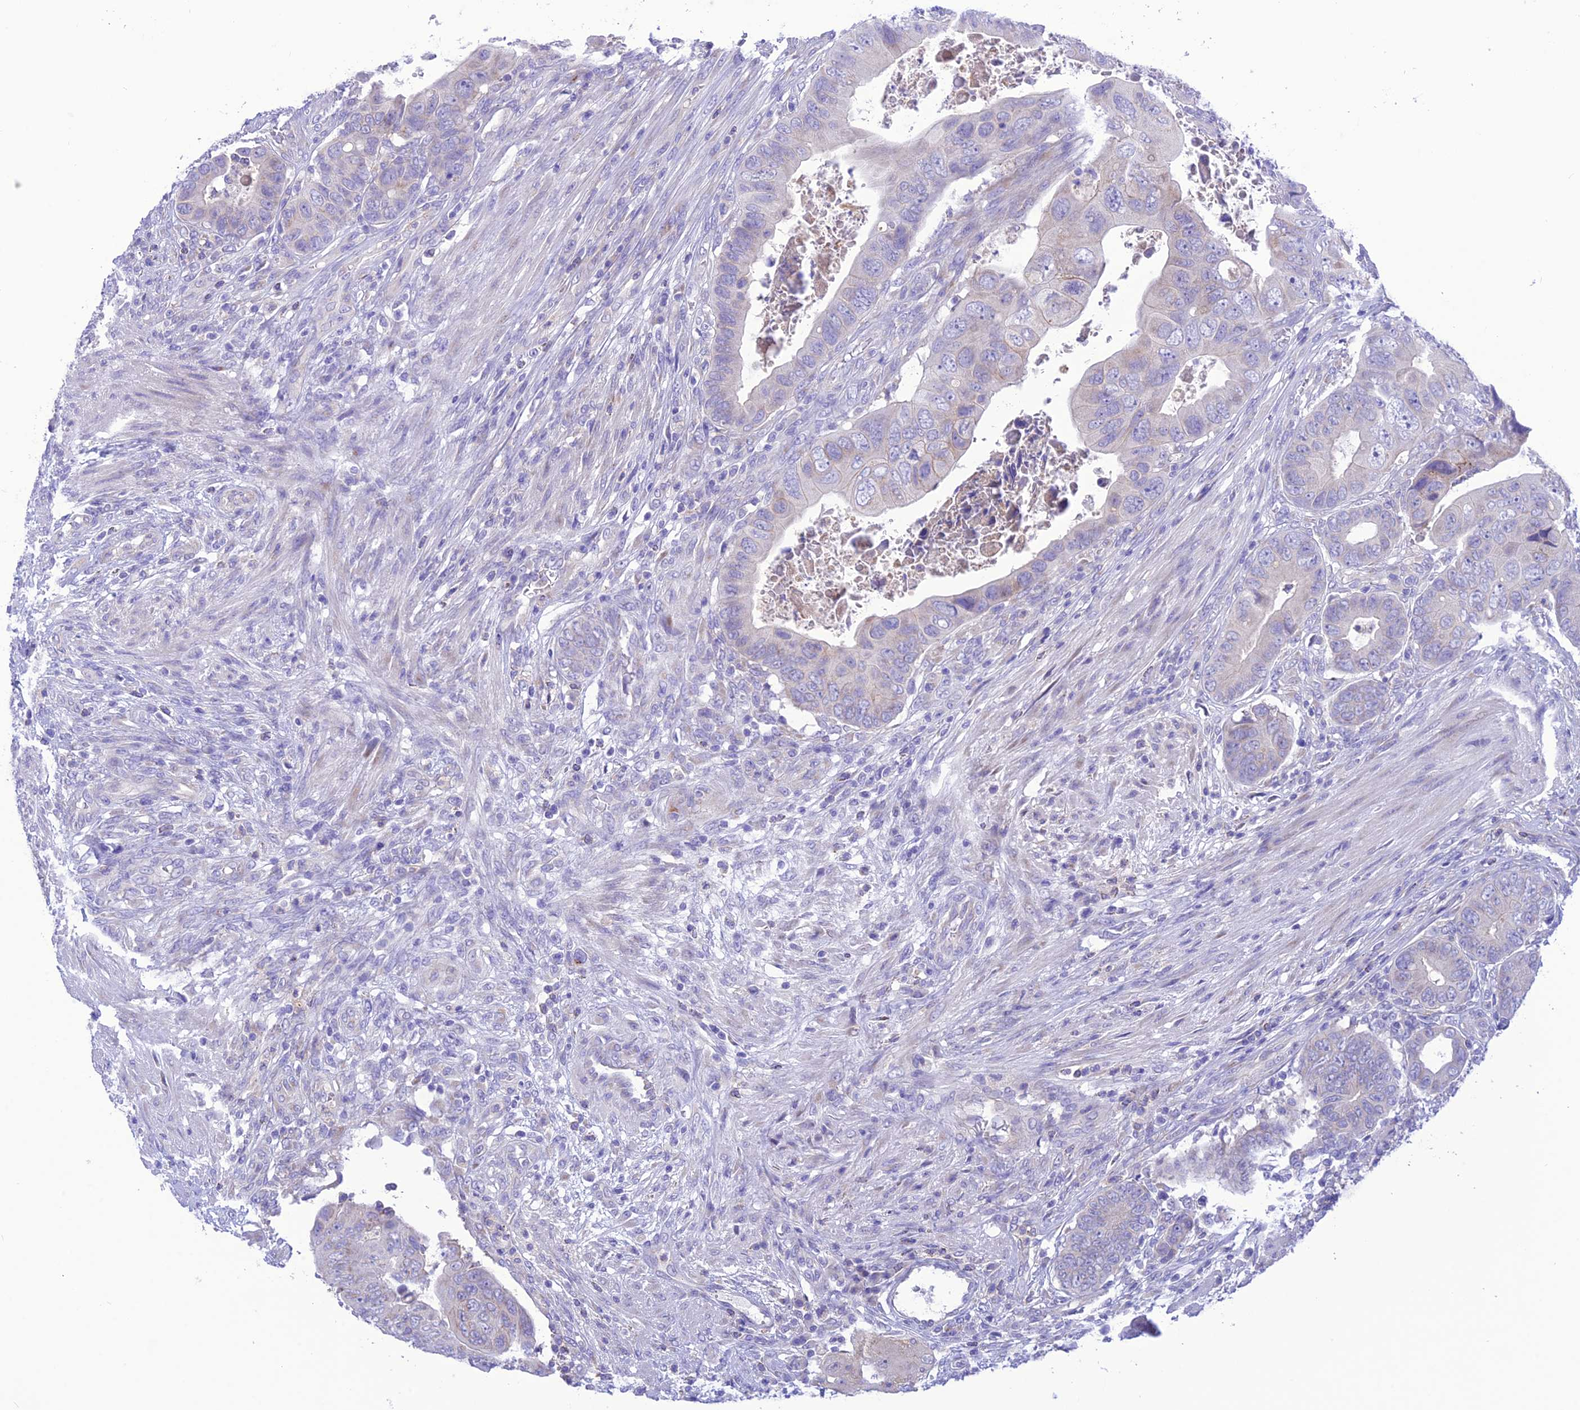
{"staining": {"intensity": "negative", "quantity": "none", "location": "none"}, "tissue": "colorectal cancer", "cell_type": "Tumor cells", "image_type": "cancer", "snomed": [{"axis": "morphology", "description": "Adenocarcinoma, NOS"}, {"axis": "topography", "description": "Rectum"}], "caption": "This is an IHC photomicrograph of human colorectal cancer (adenocarcinoma). There is no expression in tumor cells.", "gene": "CHSY3", "patient": {"sex": "female", "age": 78}}